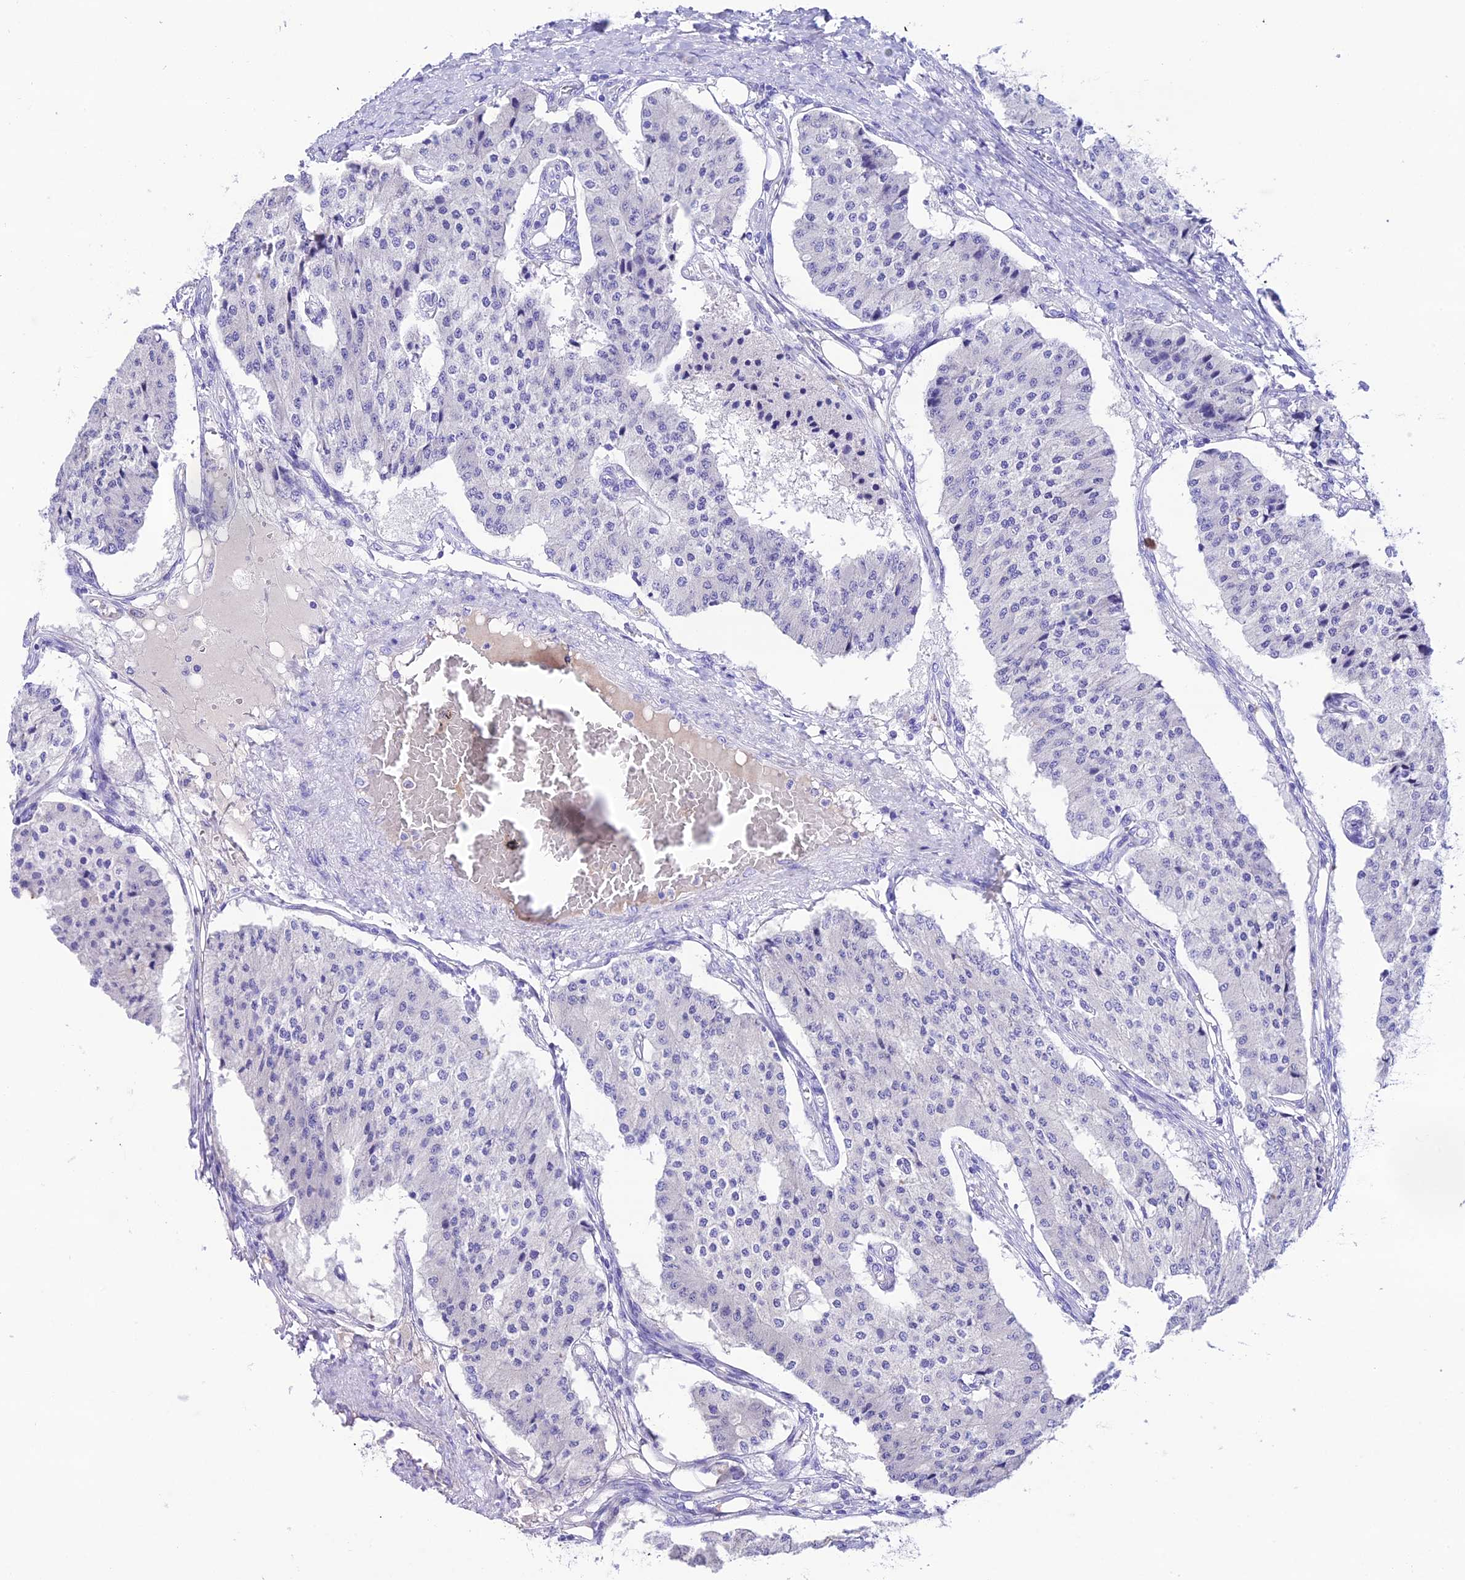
{"staining": {"intensity": "negative", "quantity": "none", "location": "none"}, "tissue": "carcinoid", "cell_type": "Tumor cells", "image_type": "cancer", "snomed": [{"axis": "morphology", "description": "Carcinoid, malignant, NOS"}, {"axis": "topography", "description": "Colon"}], "caption": "A histopathology image of human malignant carcinoid is negative for staining in tumor cells.", "gene": "NLRP6", "patient": {"sex": "female", "age": 52}}